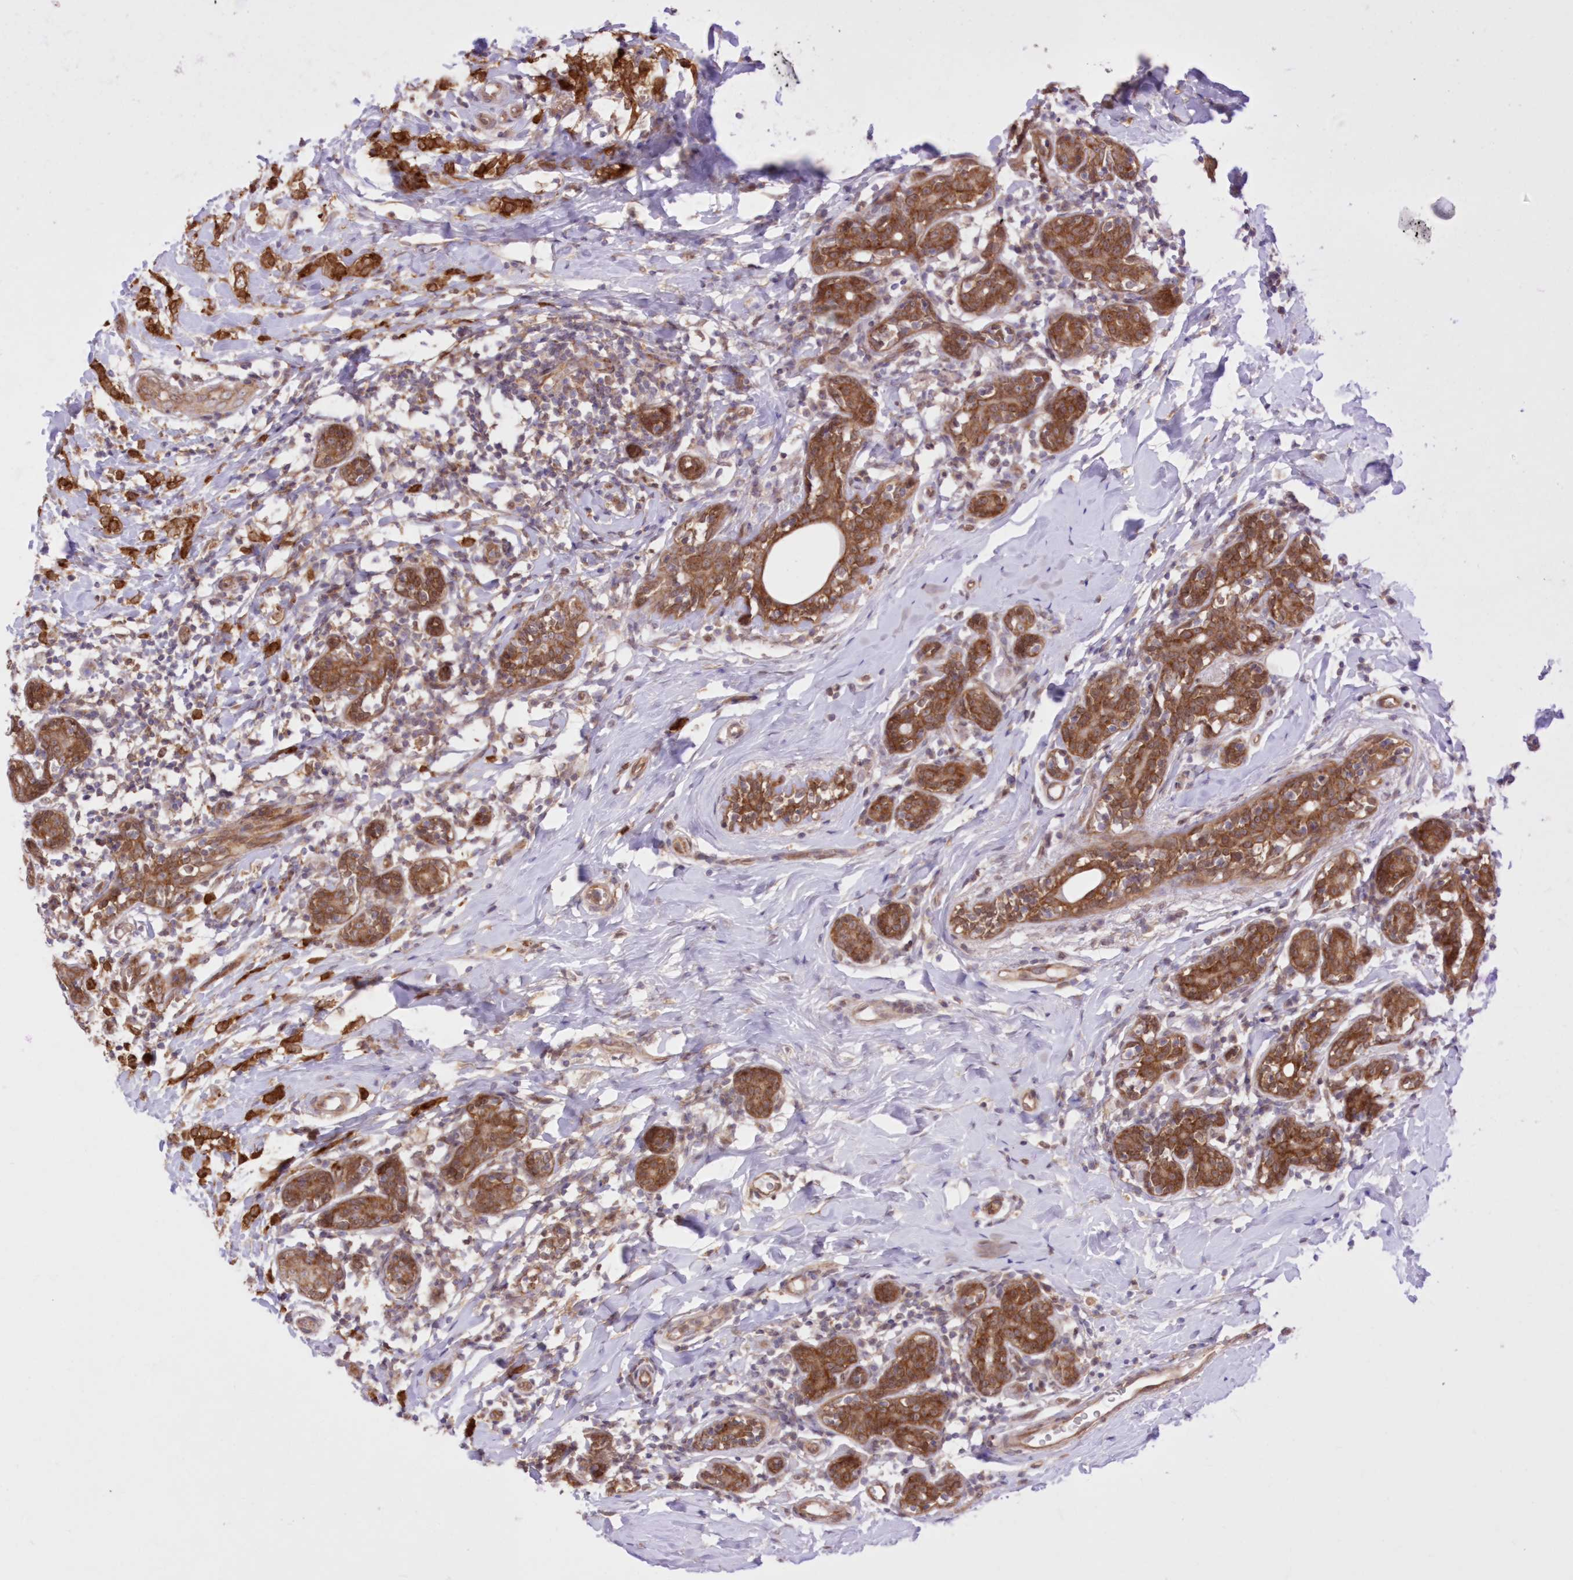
{"staining": {"intensity": "strong", "quantity": ">75%", "location": "cytoplasmic/membranous"}, "tissue": "breast cancer", "cell_type": "Tumor cells", "image_type": "cancer", "snomed": [{"axis": "morphology", "description": "Normal tissue, NOS"}, {"axis": "morphology", "description": "Lobular carcinoma"}, {"axis": "topography", "description": "Breast"}], "caption": "Breast lobular carcinoma stained with DAB (3,3'-diaminobenzidine) IHC shows high levels of strong cytoplasmic/membranous staining in approximately >75% of tumor cells.", "gene": "RNPEP", "patient": {"sex": "female", "age": 47}}